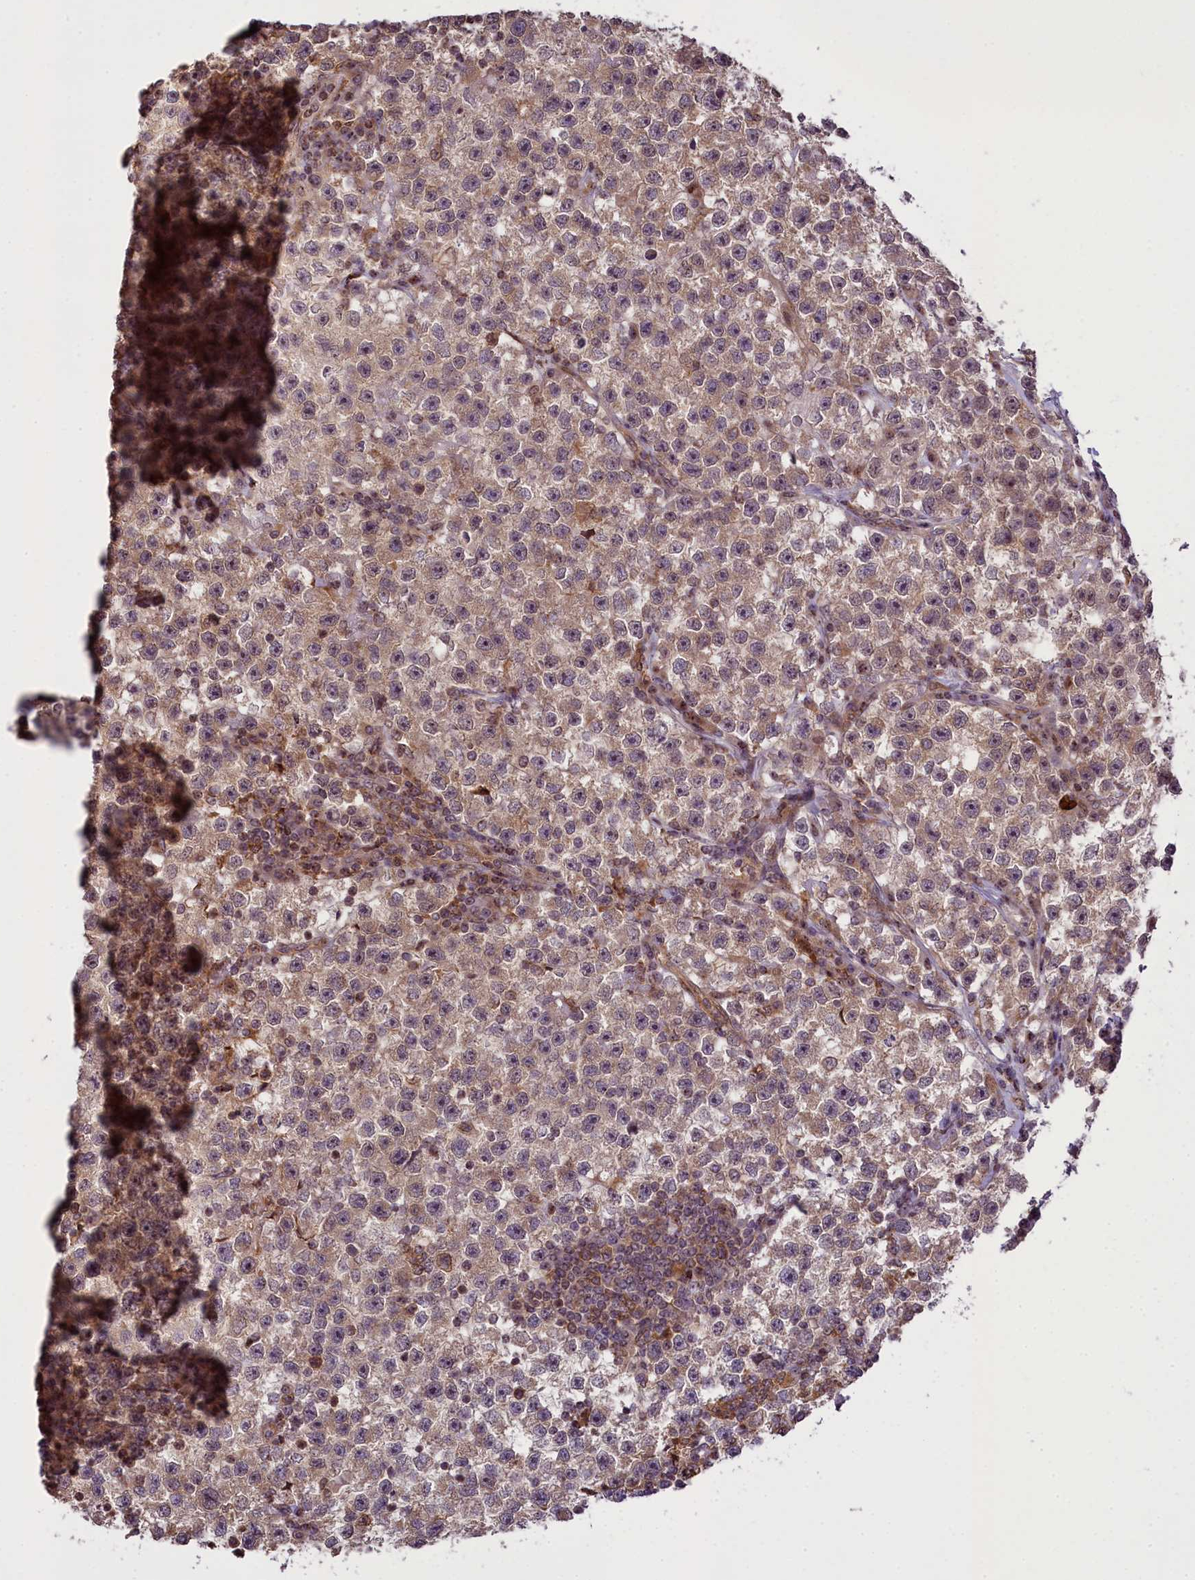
{"staining": {"intensity": "weak", "quantity": ">75%", "location": "cytoplasmic/membranous"}, "tissue": "testis cancer", "cell_type": "Tumor cells", "image_type": "cancer", "snomed": [{"axis": "morphology", "description": "Seminoma, NOS"}, {"axis": "topography", "description": "Testis"}], "caption": "A histopathology image of human testis seminoma stained for a protein shows weak cytoplasmic/membranous brown staining in tumor cells.", "gene": "RBBP8", "patient": {"sex": "male", "age": 22}}